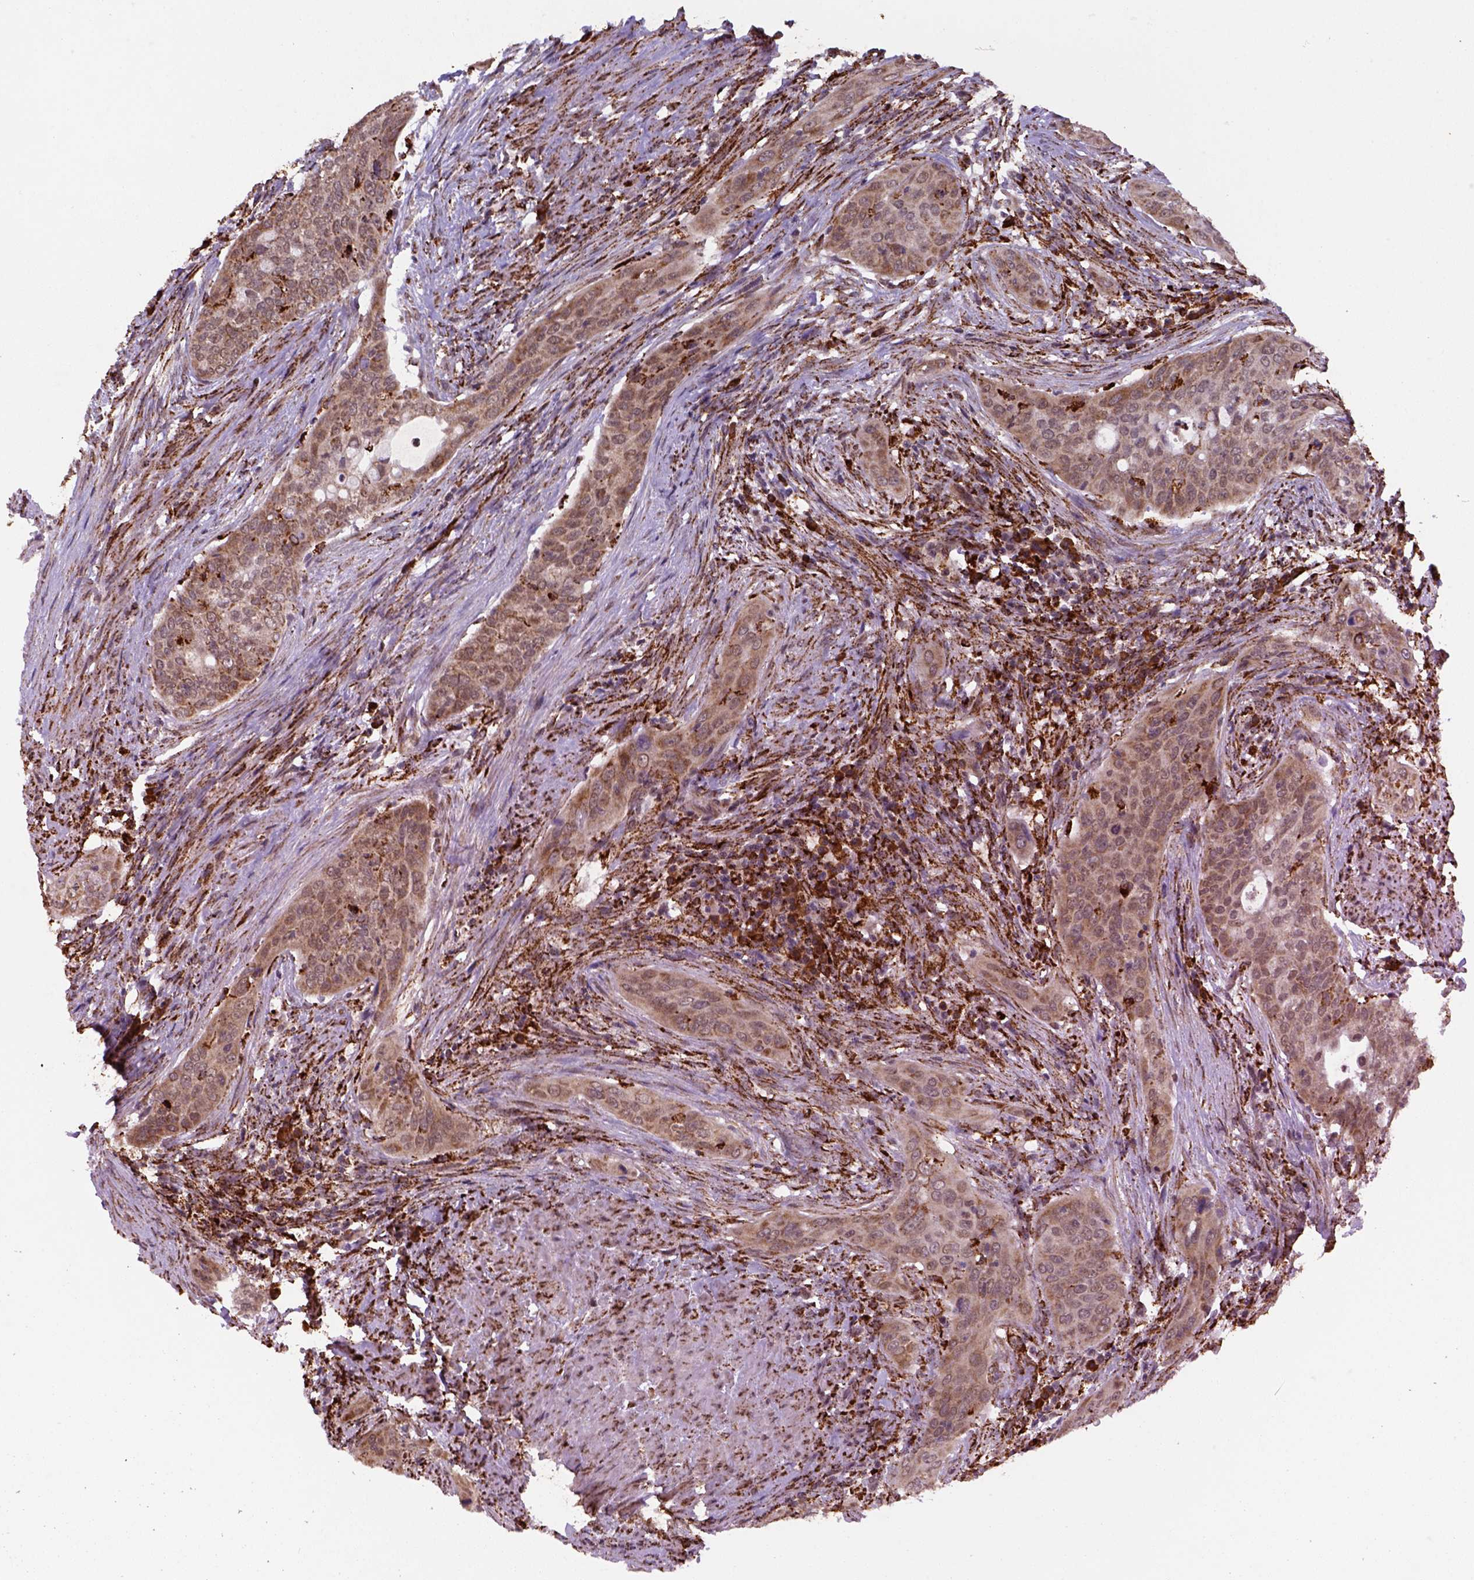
{"staining": {"intensity": "moderate", "quantity": ">75%", "location": "cytoplasmic/membranous,nuclear"}, "tissue": "urothelial cancer", "cell_type": "Tumor cells", "image_type": "cancer", "snomed": [{"axis": "morphology", "description": "Urothelial carcinoma, High grade"}, {"axis": "topography", "description": "Urinary bladder"}], "caption": "Immunohistochemical staining of urothelial cancer reveals medium levels of moderate cytoplasmic/membranous and nuclear staining in about >75% of tumor cells.", "gene": "FZD7", "patient": {"sex": "male", "age": 82}}